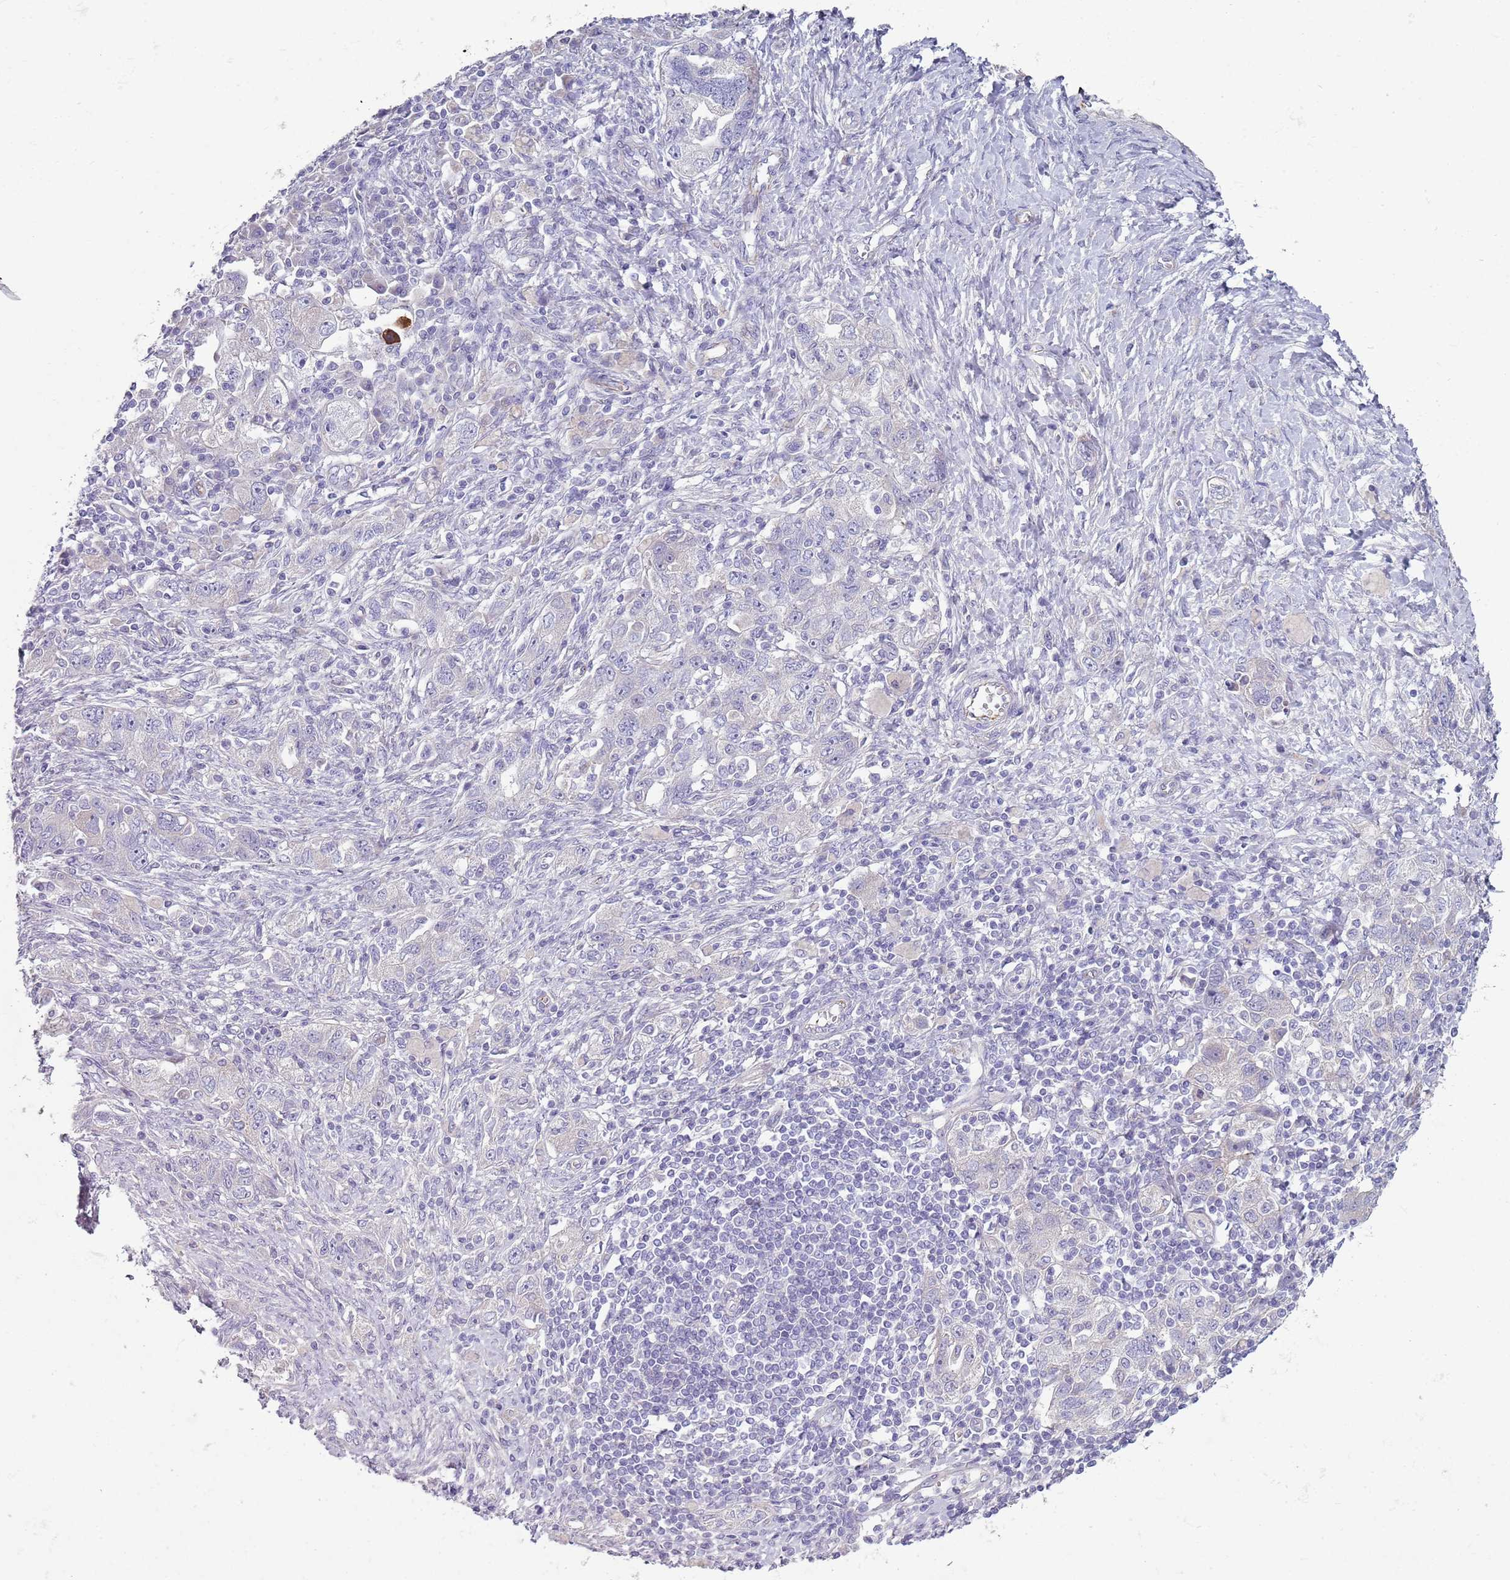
{"staining": {"intensity": "negative", "quantity": "none", "location": "none"}, "tissue": "ovarian cancer", "cell_type": "Tumor cells", "image_type": "cancer", "snomed": [{"axis": "morphology", "description": "Carcinoma, NOS"}, {"axis": "morphology", "description": "Cystadenocarcinoma, serous, NOS"}, {"axis": "topography", "description": "Ovary"}], "caption": "Immunohistochemistry of human ovarian cancer exhibits no expression in tumor cells.", "gene": "ZNF583", "patient": {"sex": "female", "age": 69}}